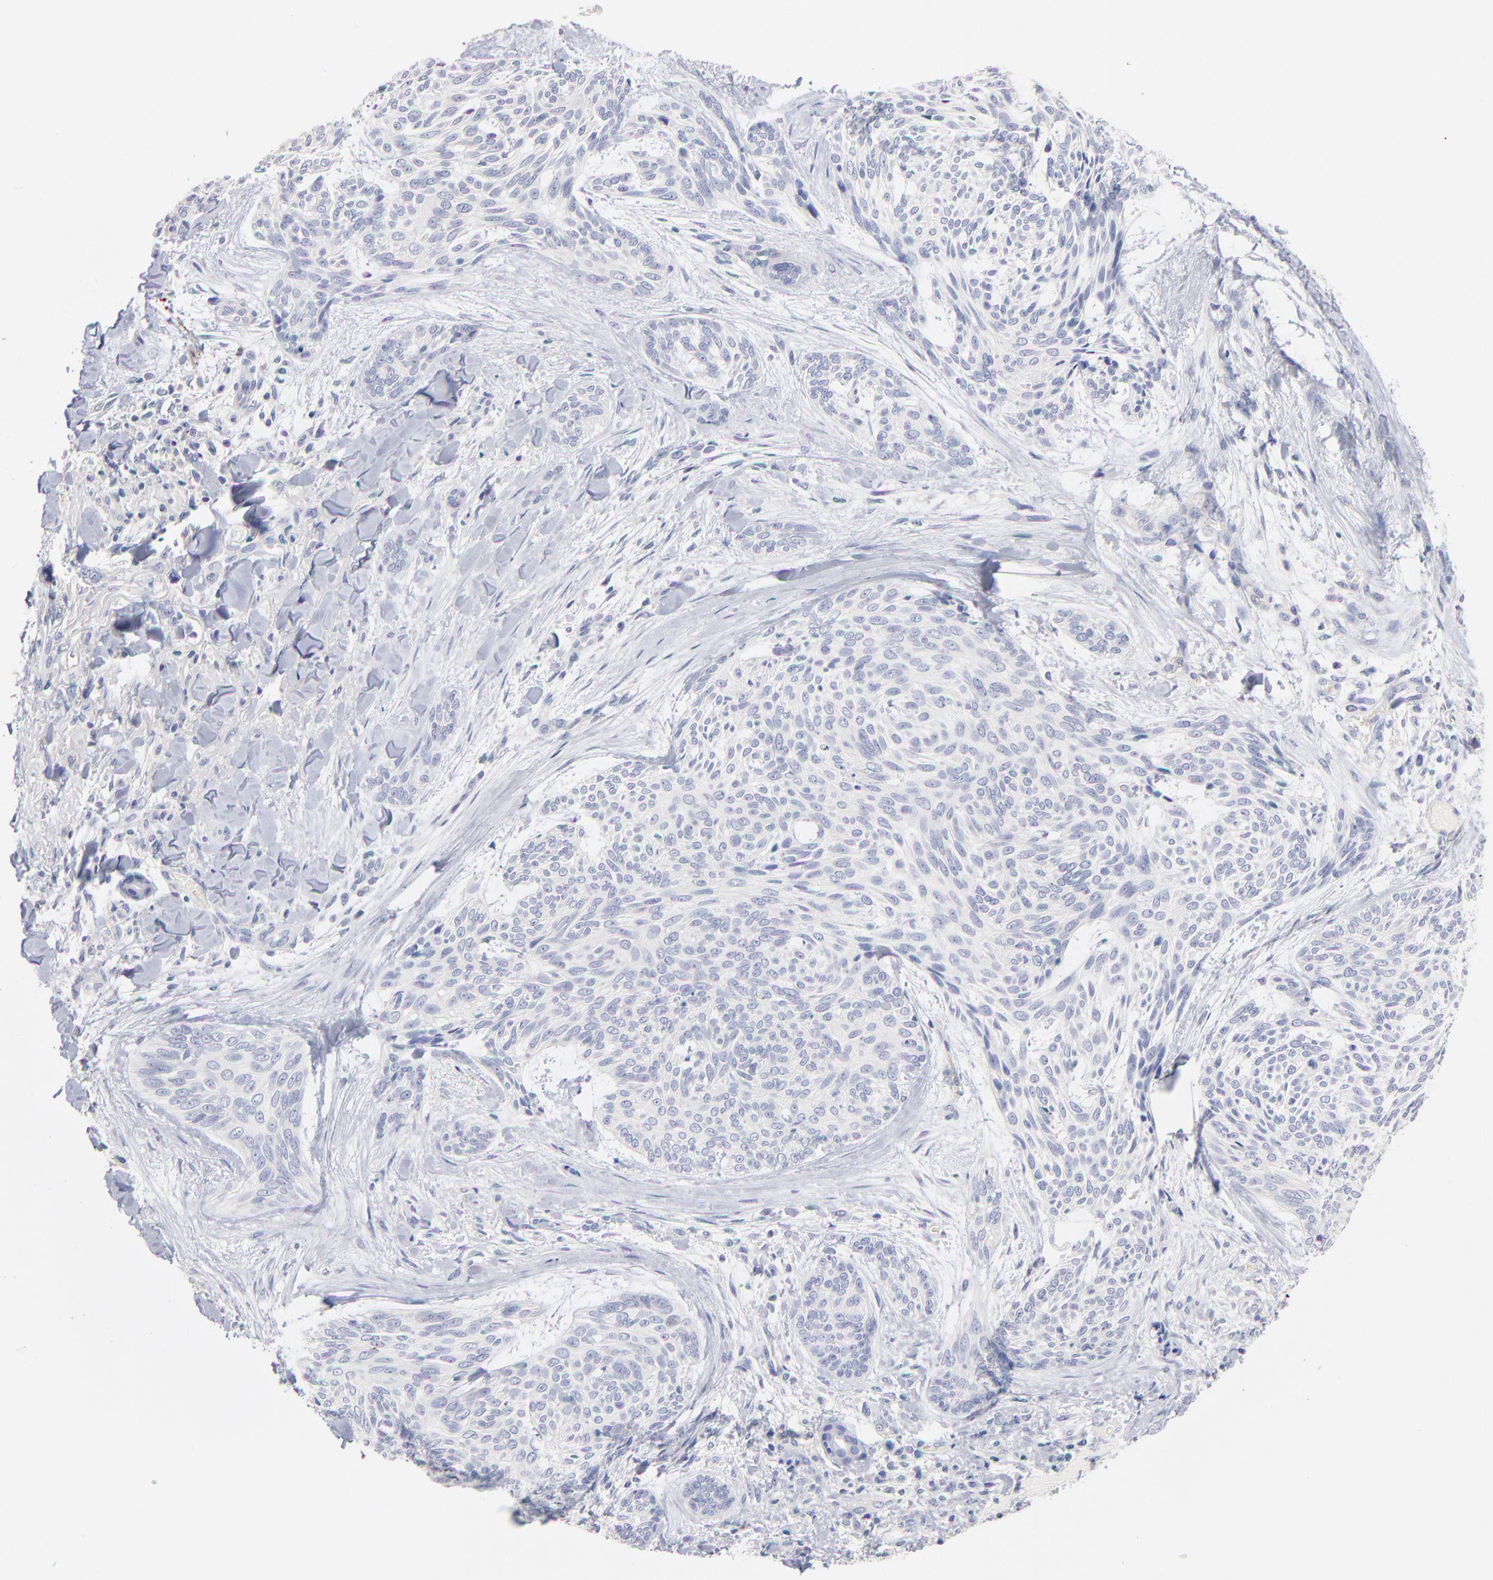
{"staining": {"intensity": "negative", "quantity": "none", "location": "none"}, "tissue": "skin cancer", "cell_type": "Tumor cells", "image_type": "cancer", "snomed": [{"axis": "morphology", "description": "Normal tissue, NOS"}, {"axis": "morphology", "description": "Basal cell carcinoma"}, {"axis": "topography", "description": "Skin"}], "caption": "Histopathology image shows no significant protein expression in tumor cells of basal cell carcinoma (skin).", "gene": "ITGA8", "patient": {"sex": "female", "age": 71}}